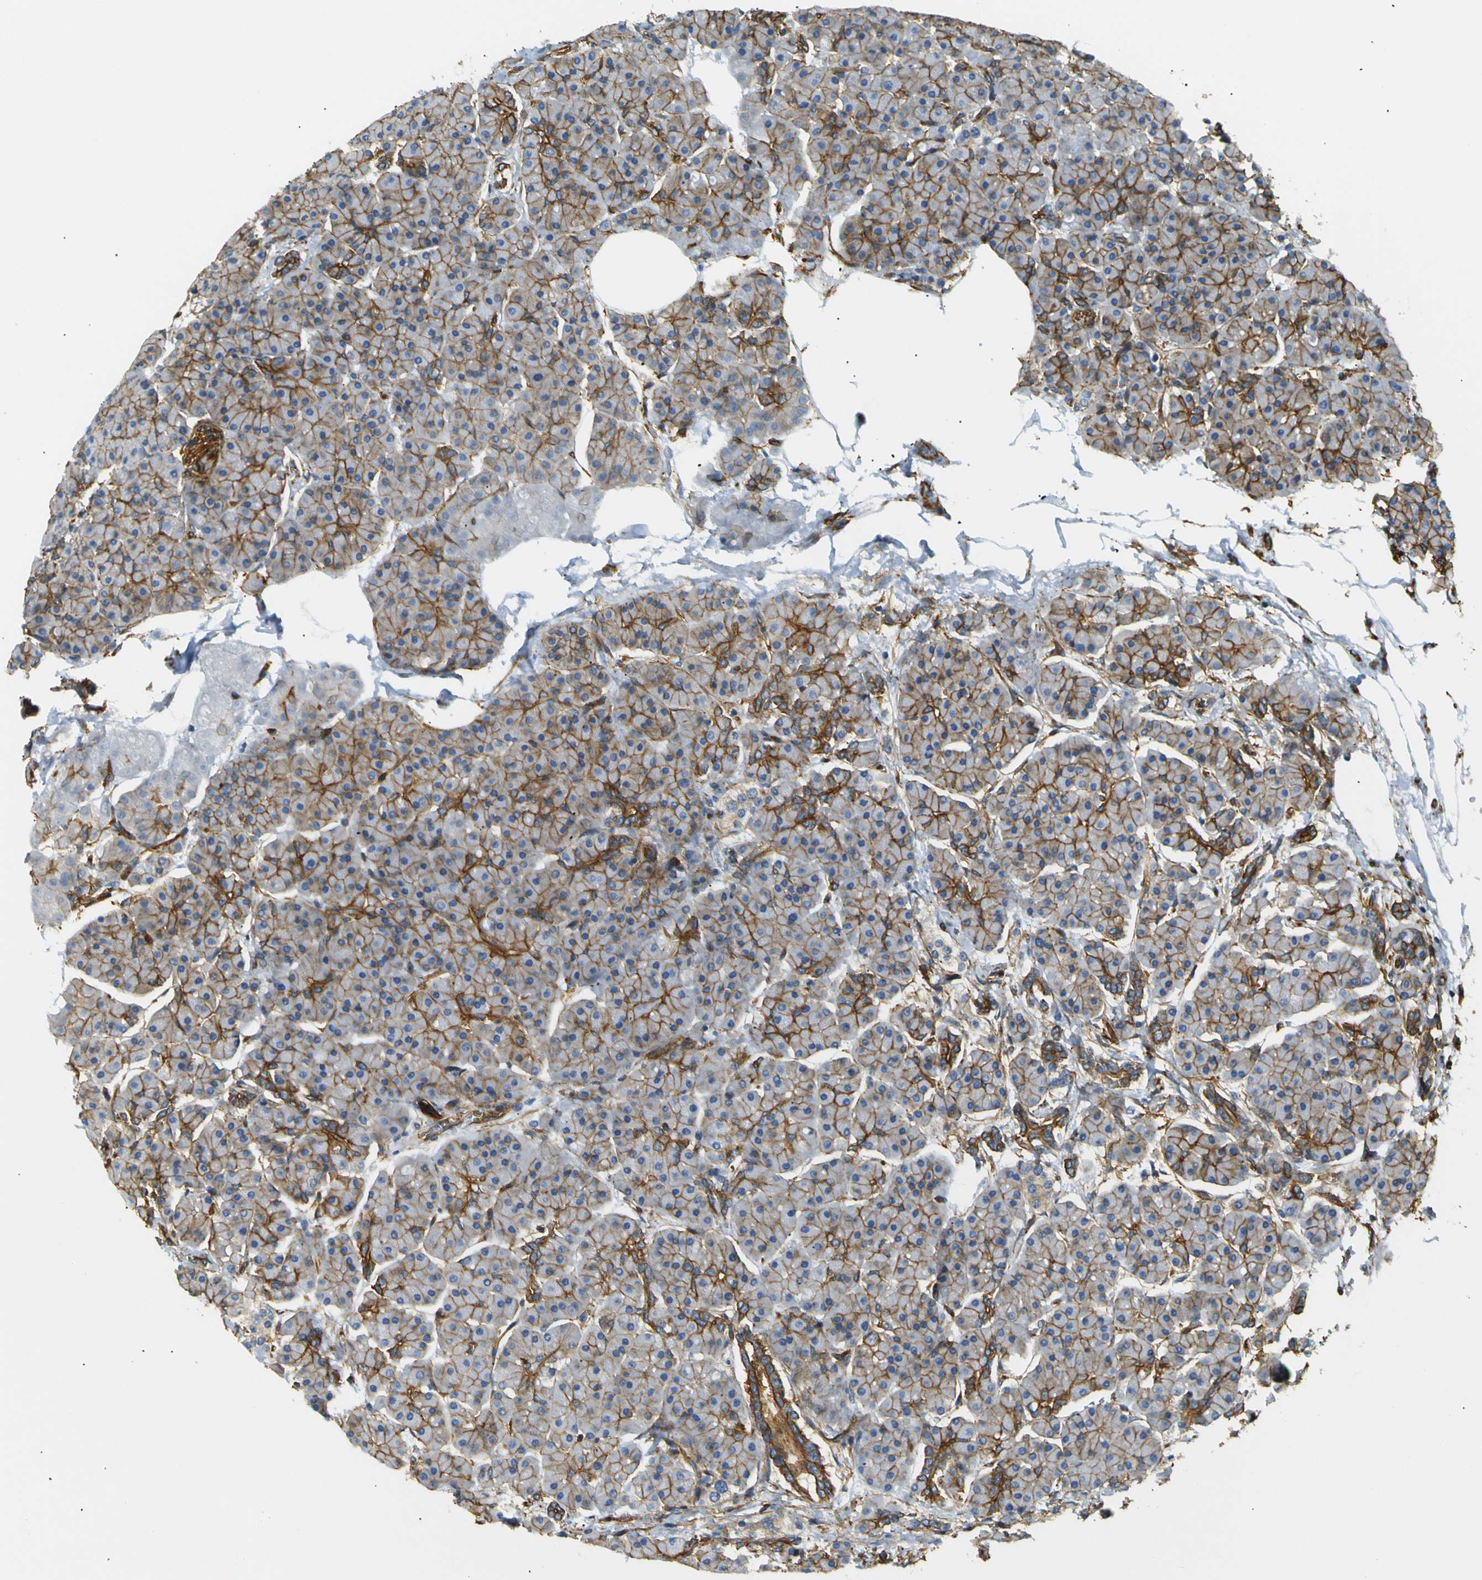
{"staining": {"intensity": "strong", "quantity": "25%-75%", "location": "cytoplasmic/membranous"}, "tissue": "pancreas", "cell_type": "Exocrine glandular cells", "image_type": "normal", "snomed": [{"axis": "morphology", "description": "Normal tissue, NOS"}, {"axis": "topography", "description": "Pancreas"}], "caption": "Exocrine glandular cells show high levels of strong cytoplasmic/membranous positivity in approximately 25%-75% of cells in benign human pancreas.", "gene": "SPTBN1", "patient": {"sex": "female", "age": 70}}